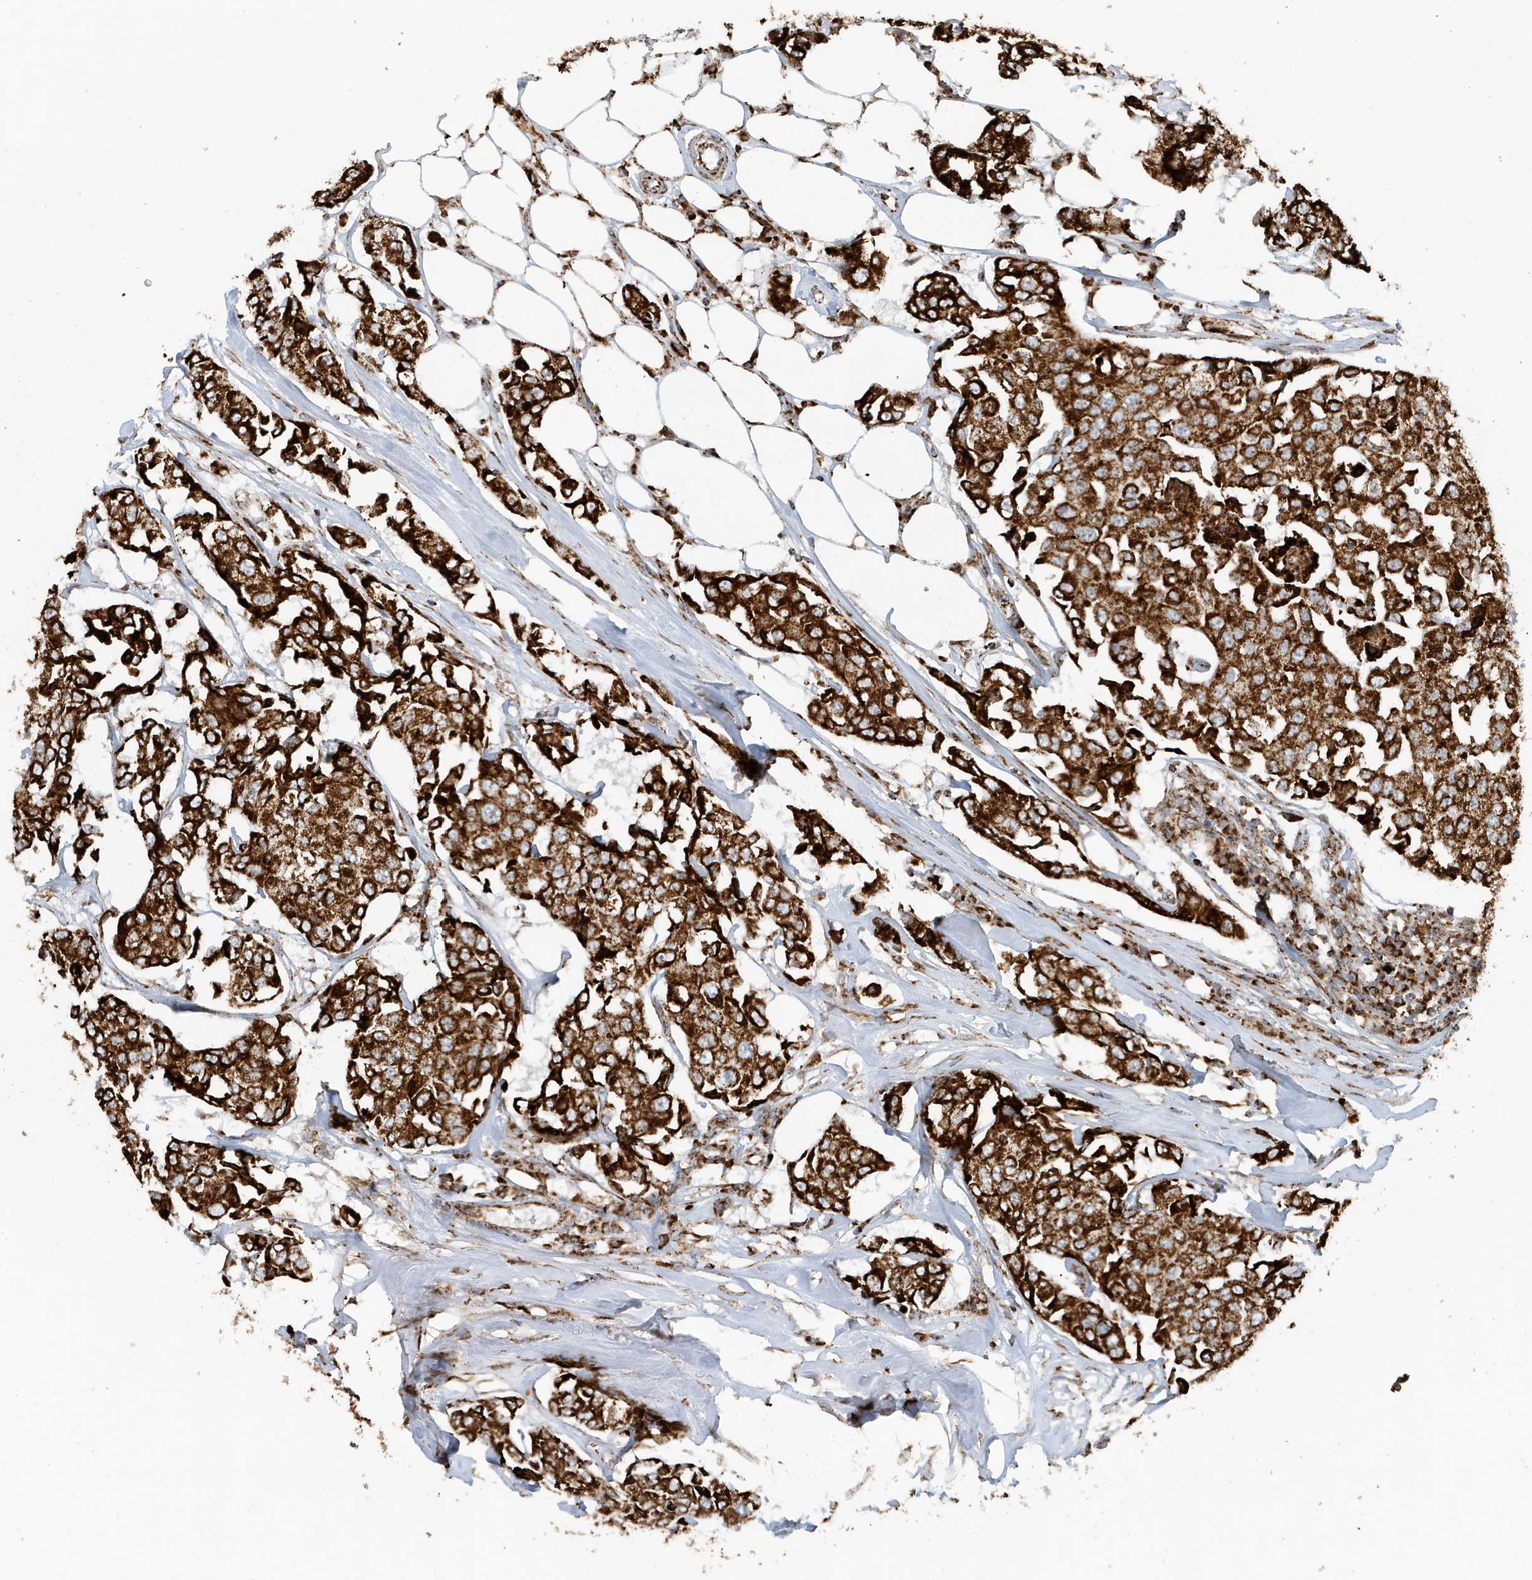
{"staining": {"intensity": "strong", "quantity": ">75%", "location": "cytoplasmic/membranous"}, "tissue": "breast cancer", "cell_type": "Tumor cells", "image_type": "cancer", "snomed": [{"axis": "morphology", "description": "Duct carcinoma"}, {"axis": "topography", "description": "Breast"}], "caption": "This histopathology image displays immunohistochemistry (IHC) staining of human breast cancer, with high strong cytoplasmic/membranous staining in approximately >75% of tumor cells.", "gene": "MAN1A1", "patient": {"sex": "female", "age": 80}}